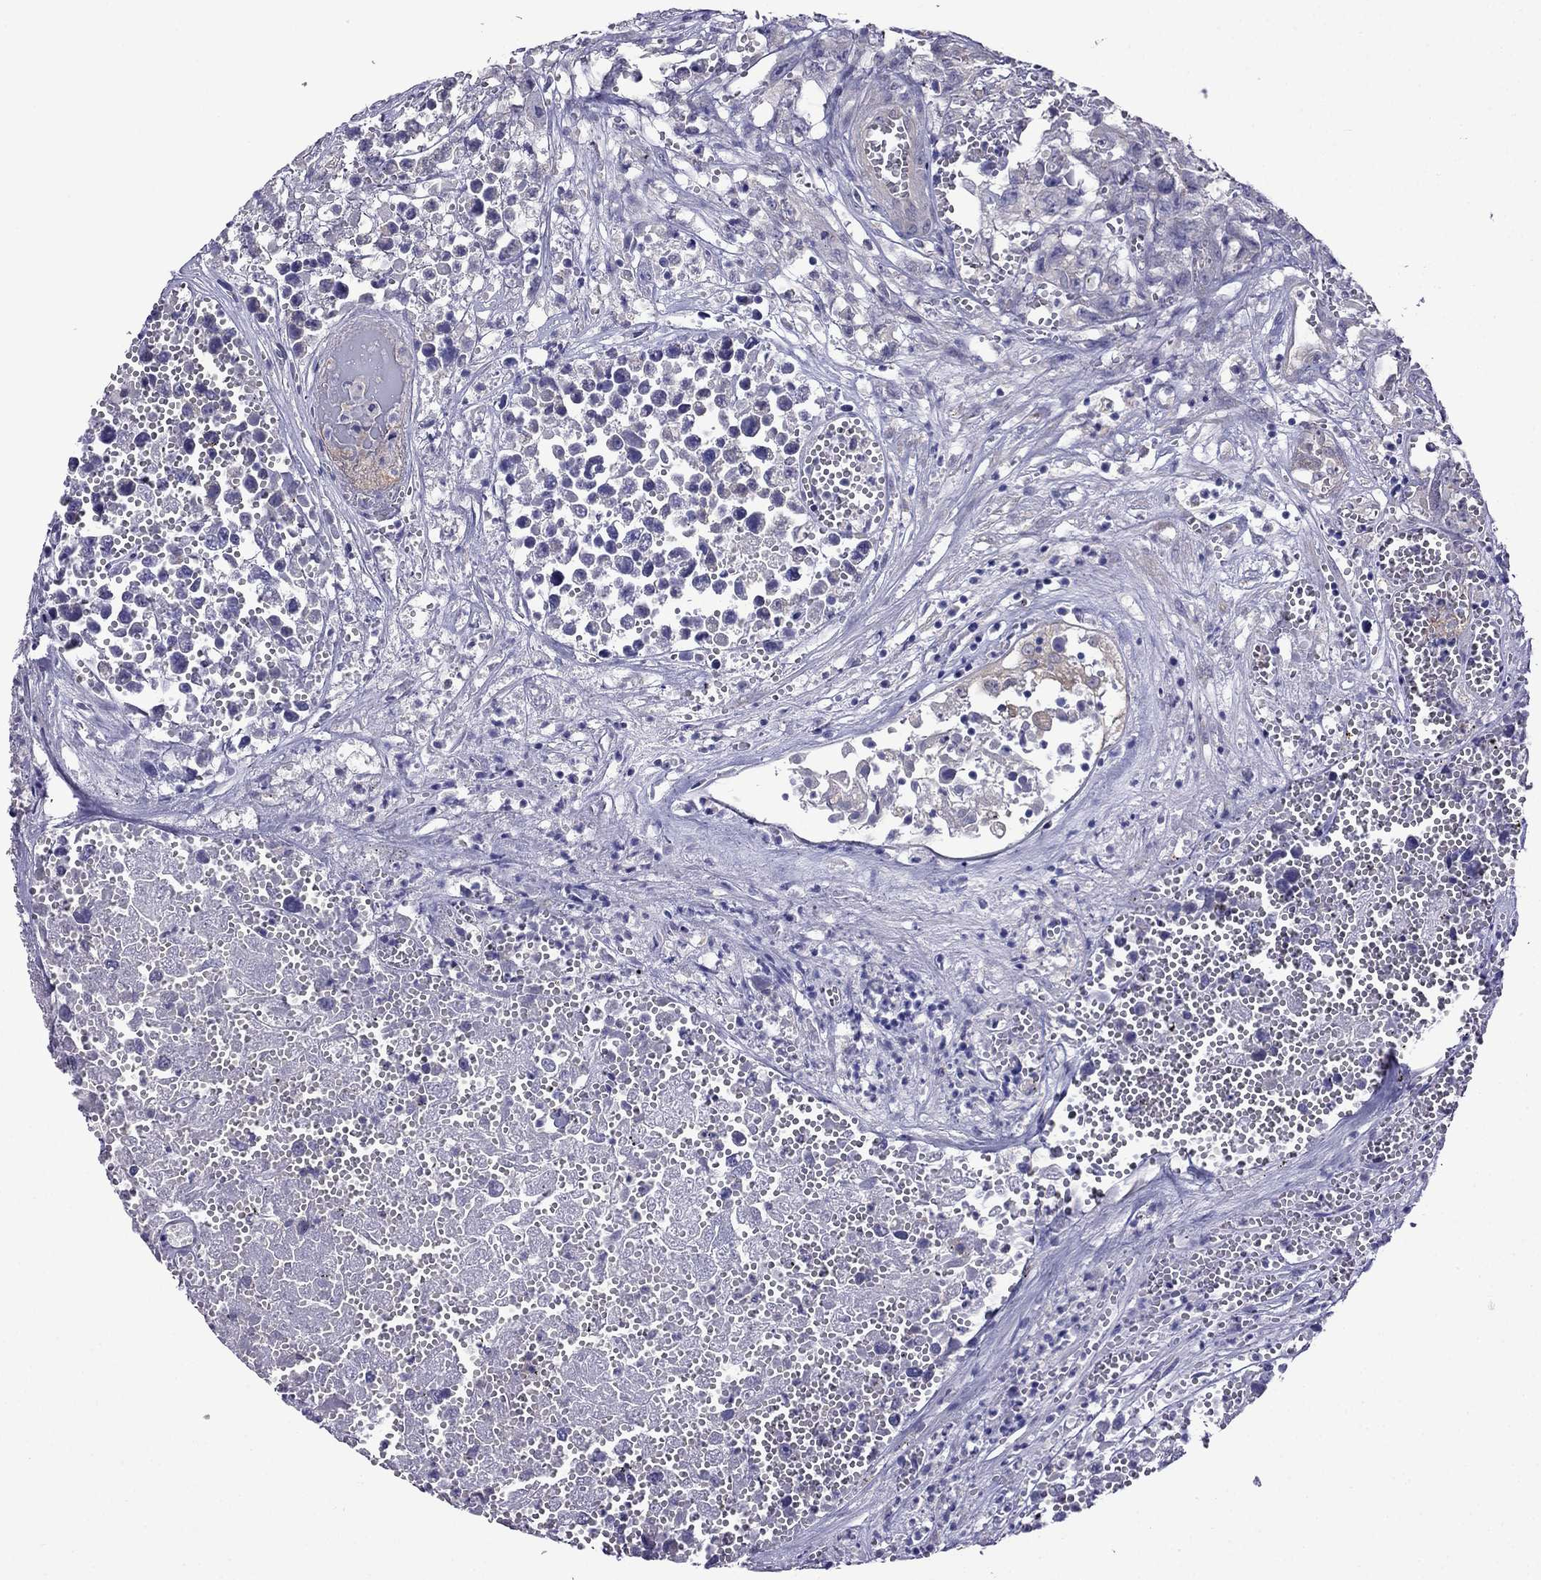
{"staining": {"intensity": "negative", "quantity": "none", "location": "none"}, "tissue": "testis cancer", "cell_type": "Tumor cells", "image_type": "cancer", "snomed": [{"axis": "morphology", "description": "Seminoma, NOS"}, {"axis": "morphology", "description": "Carcinoma, Embryonal, NOS"}, {"axis": "topography", "description": "Testis"}], "caption": "This photomicrograph is of seminoma (testis) stained with immunohistochemistry to label a protein in brown with the nuclei are counter-stained blue. There is no expression in tumor cells.", "gene": "SCNN1D", "patient": {"sex": "male", "age": 22}}